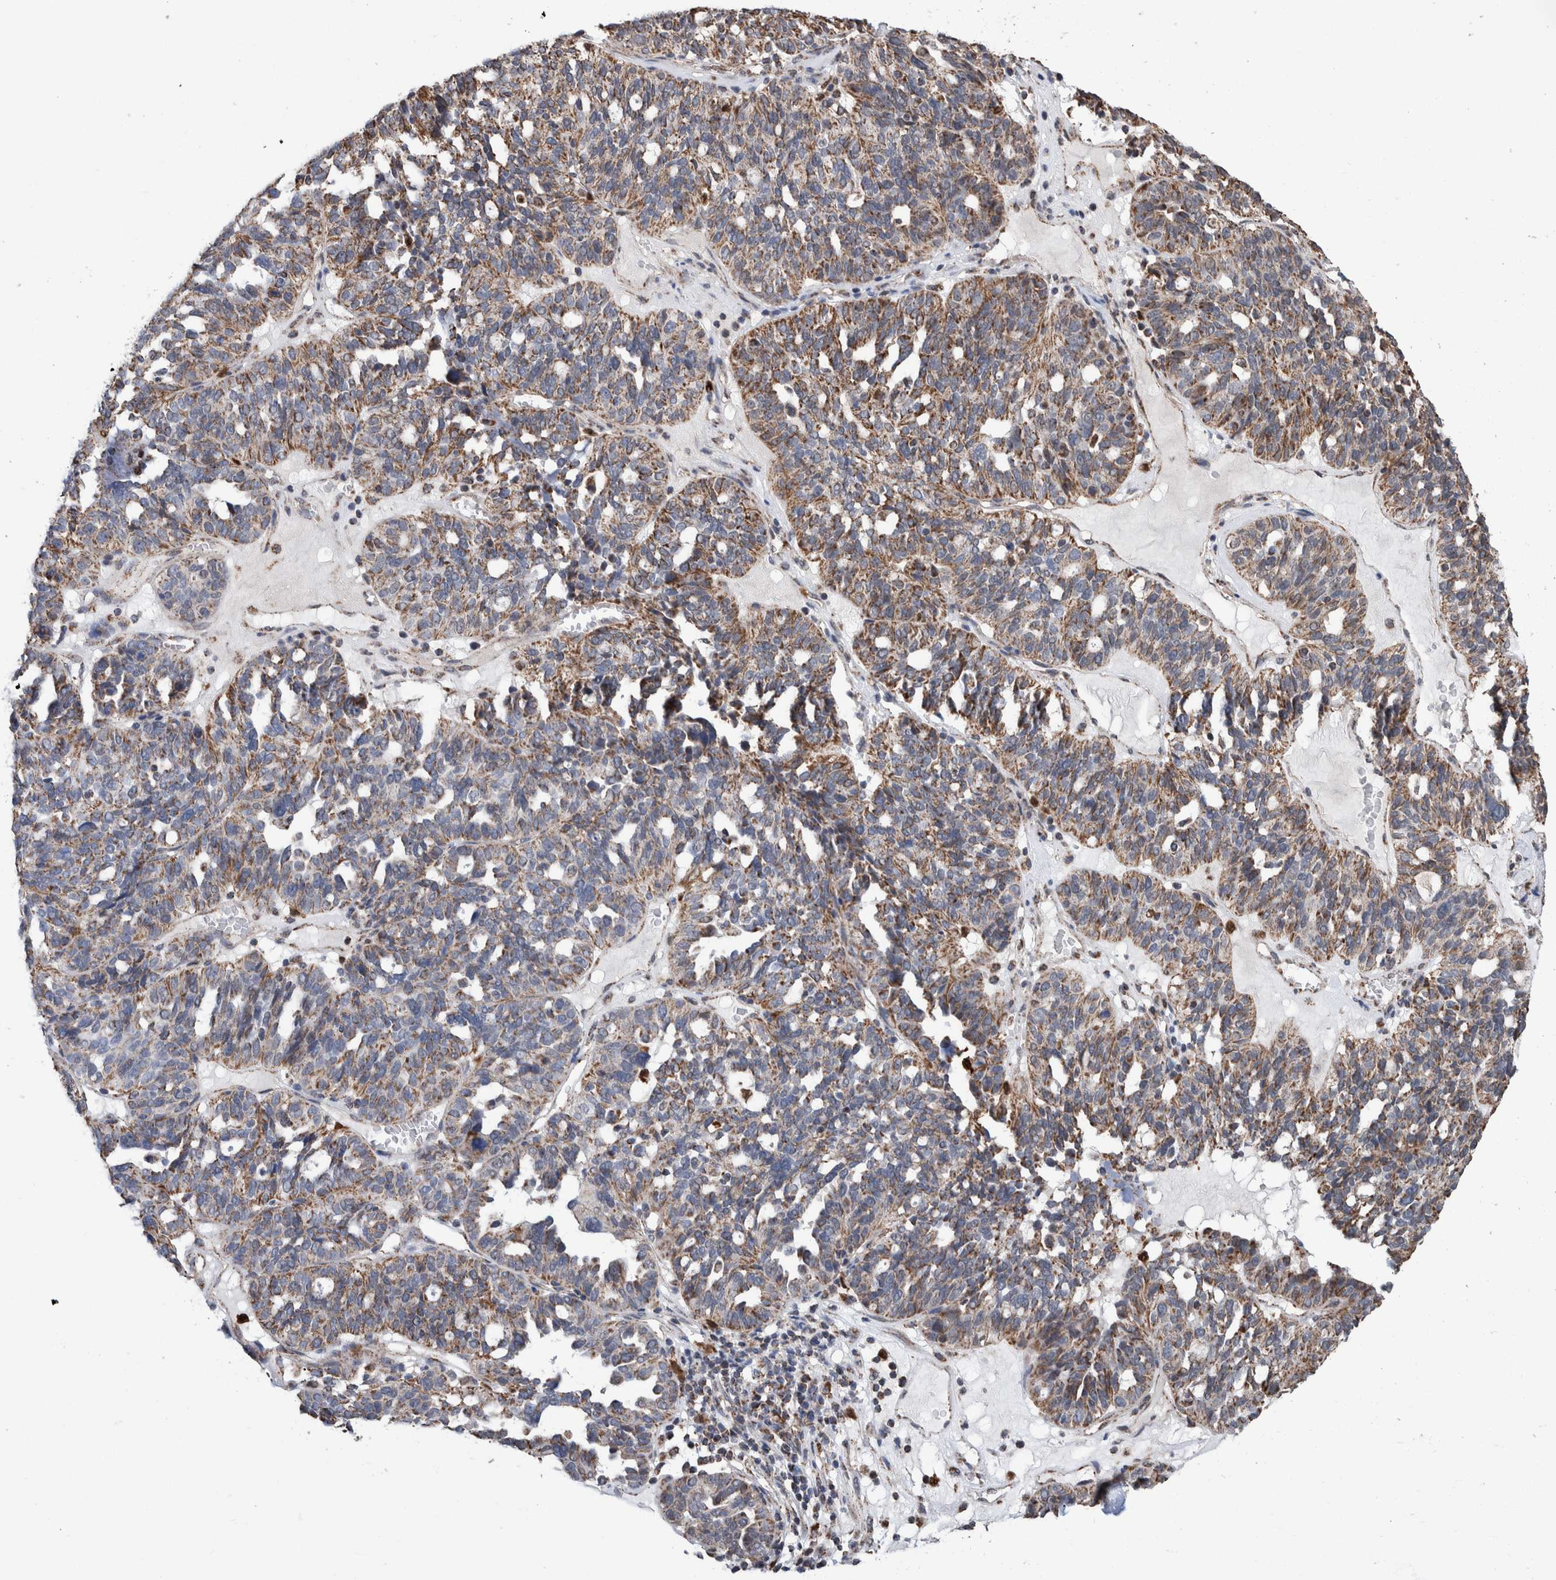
{"staining": {"intensity": "moderate", "quantity": "25%-75%", "location": "cytoplasmic/membranous"}, "tissue": "ovarian cancer", "cell_type": "Tumor cells", "image_type": "cancer", "snomed": [{"axis": "morphology", "description": "Cystadenocarcinoma, serous, NOS"}, {"axis": "topography", "description": "Ovary"}], "caption": "Brown immunohistochemical staining in ovarian serous cystadenocarcinoma demonstrates moderate cytoplasmic/membranous expression in about 25%-75% of tumor cells. (IHC, brightfield microscopy, high magnification).", "gene": "DECR1", "patient": {"sex": "female", "age": 59}}